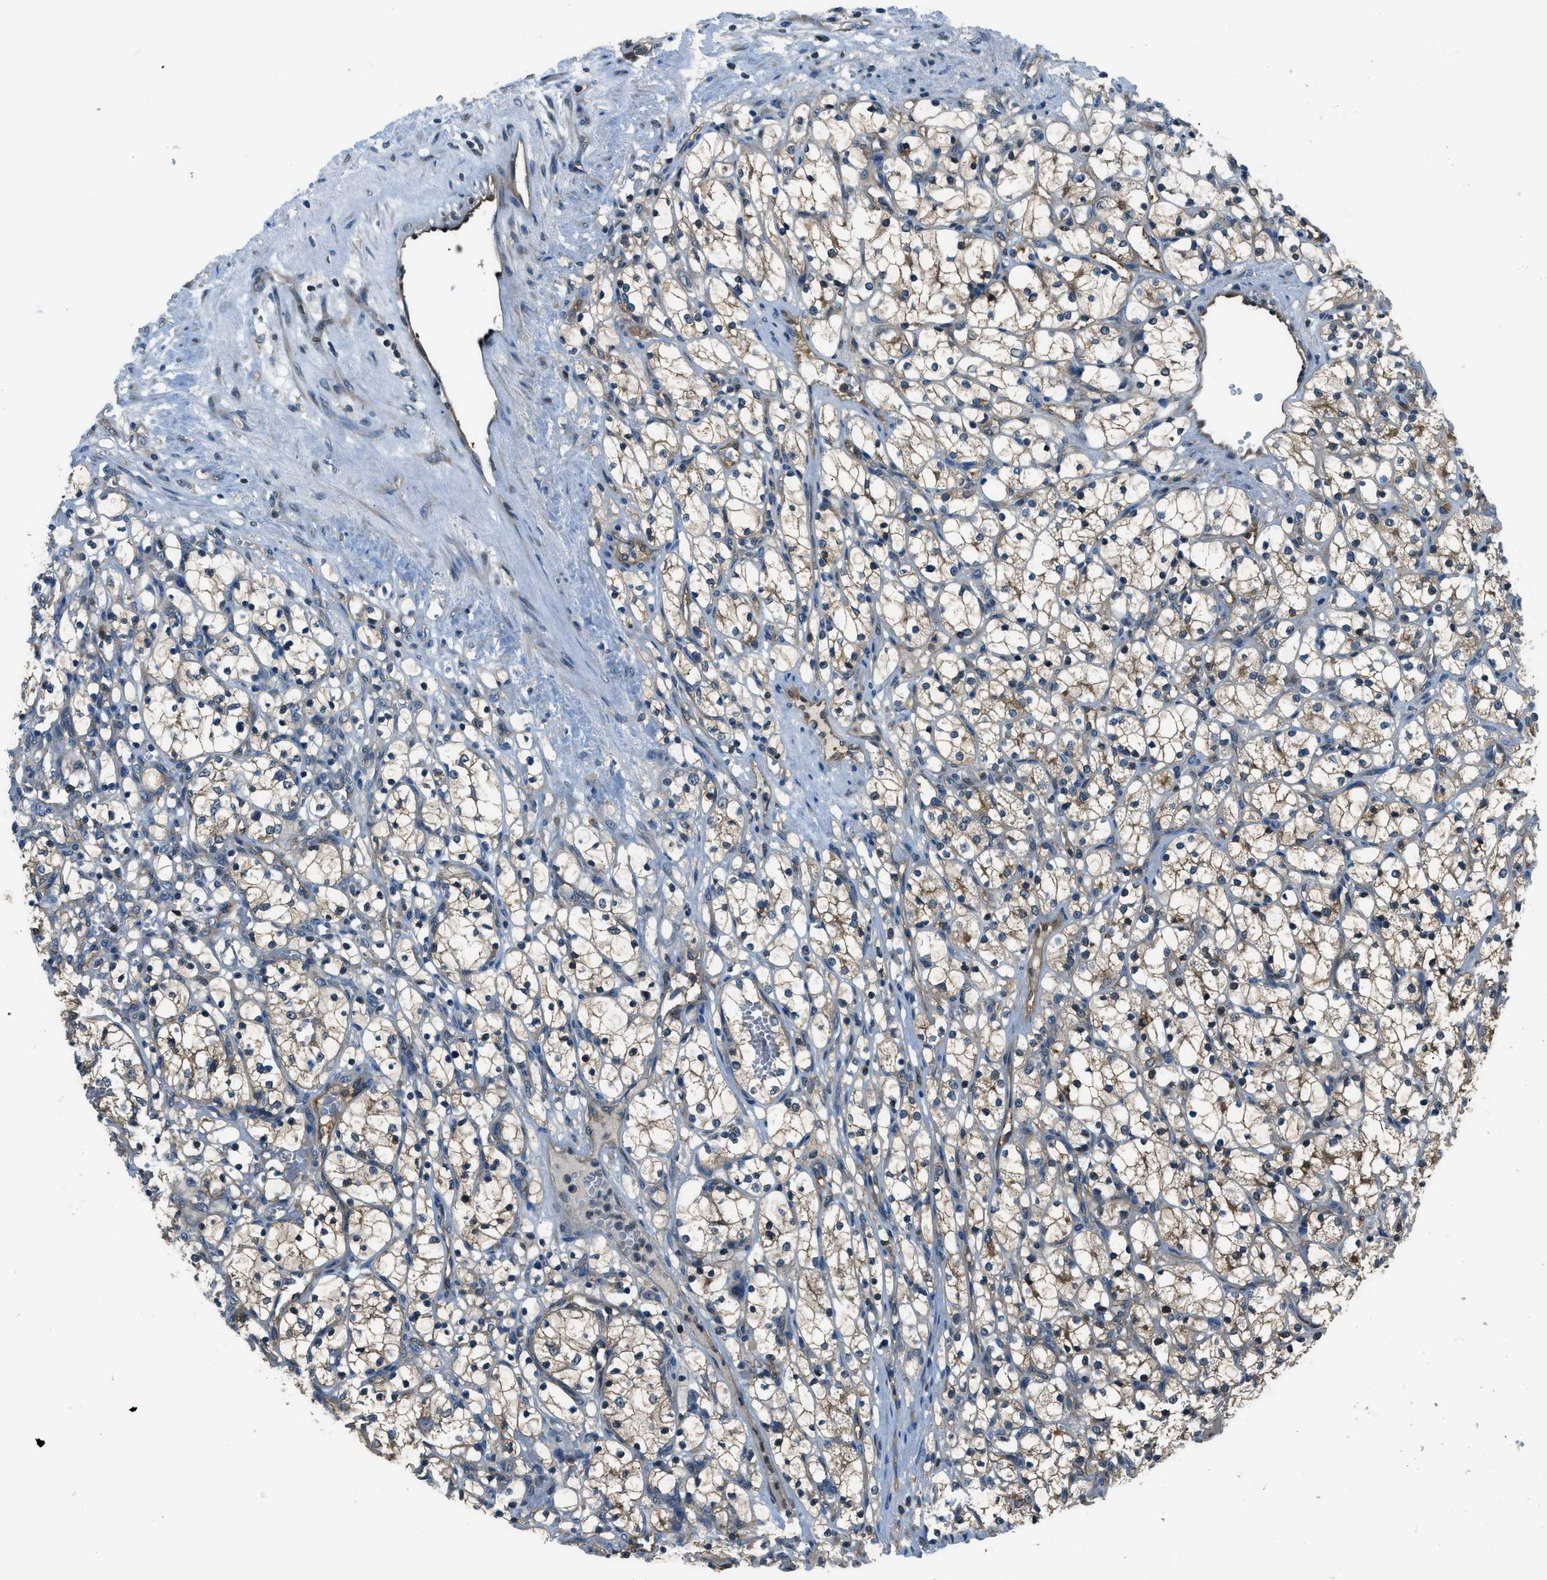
{"staining": {"intensity": "weak", "quantity": ">75%", "location": "cytoplasmic/membranous"}, "tissue": "renal cancer", "cell_type": "Tumor cells", "image_type": "cancer", "snomed": [{"axis": "morphology", "description": "Adenocarcinoma, NOS"}, {"axis": "topography", "description": "Kidney"}], "caption": "Human renal cancer stained with a brown dye exhibits weak cytoplasmic/membranous positive positivity in approximately >75% of tumor cells.", "gene": "HEBP2", "patient": {"sex": "female", "age": 69}}